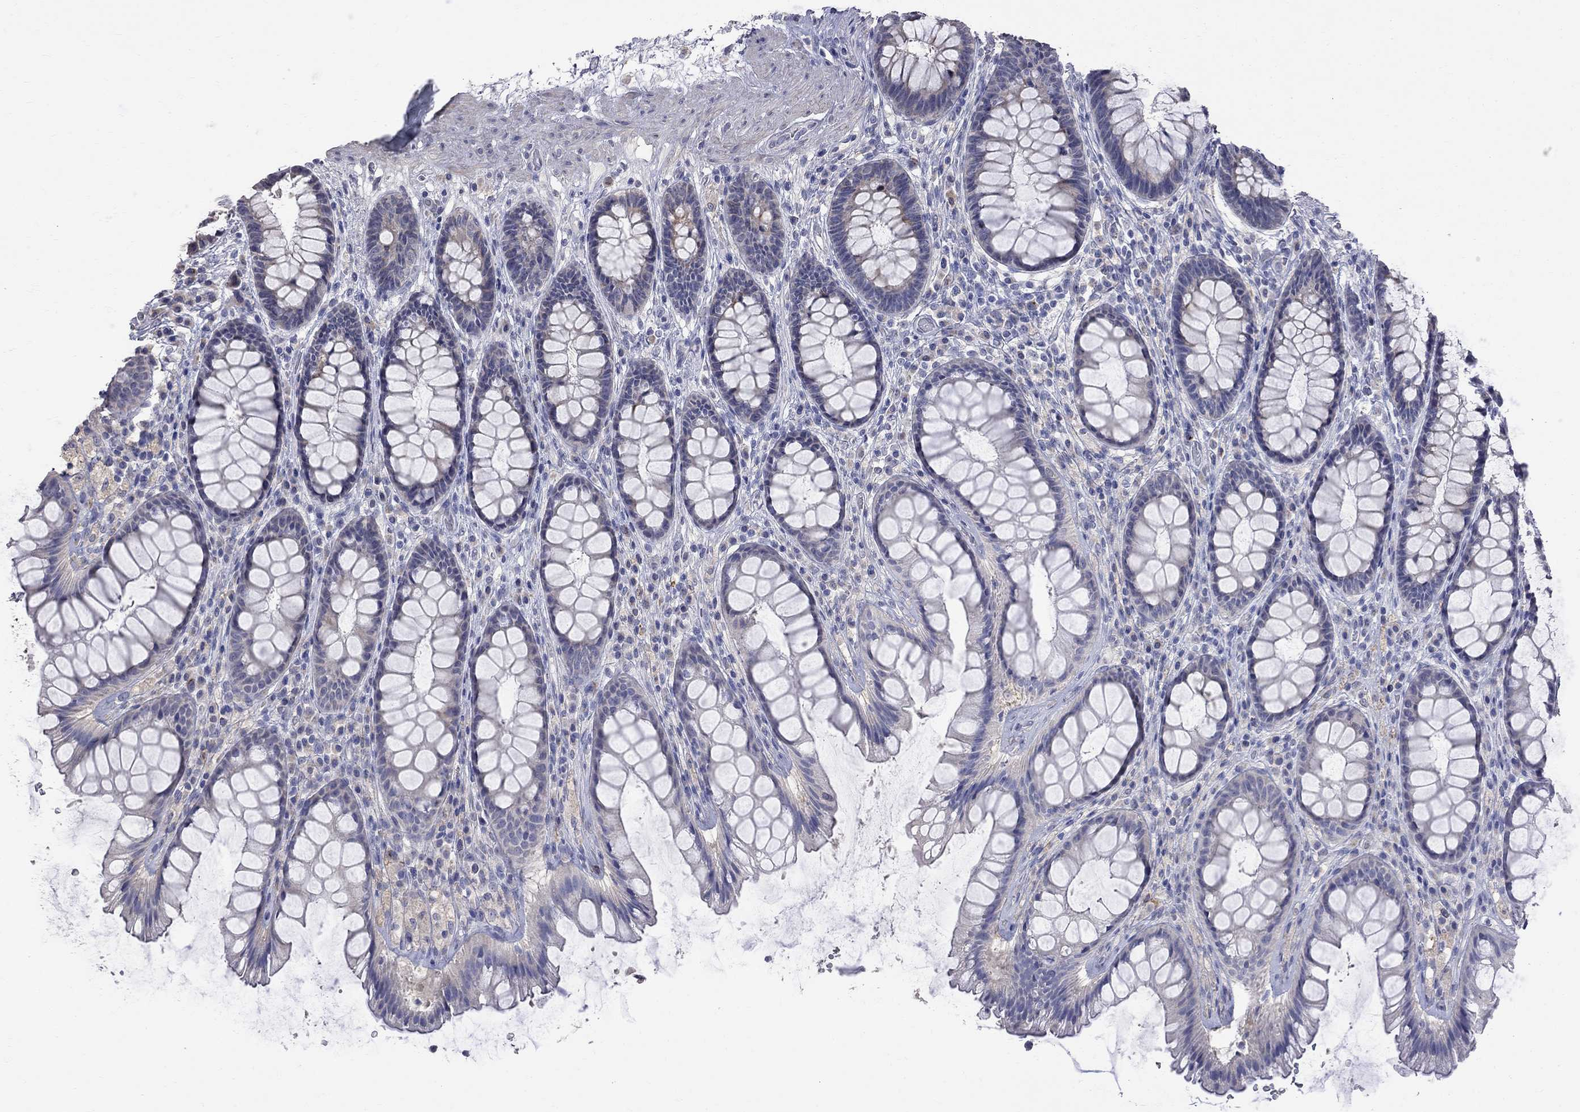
{"staining": {"intensity": "negative", "quantity": "none", "location": "none"}, "tissue": "rectum", "cell_type": "Glandular cells", "image_type": "normal", "snomed": [{"axis": "morphology", "description": "Normal tissue, NOS"}, {"axis": "topography", "description": "Rectum"}], "caption": "The image reveals no significant staining in glandular cells of rectum. (Immunohistochemistry (ihc), brightfield microscopy, high magnification).", "gene": "CKAP2", "patient": {"sex": "male", "age": 72}}